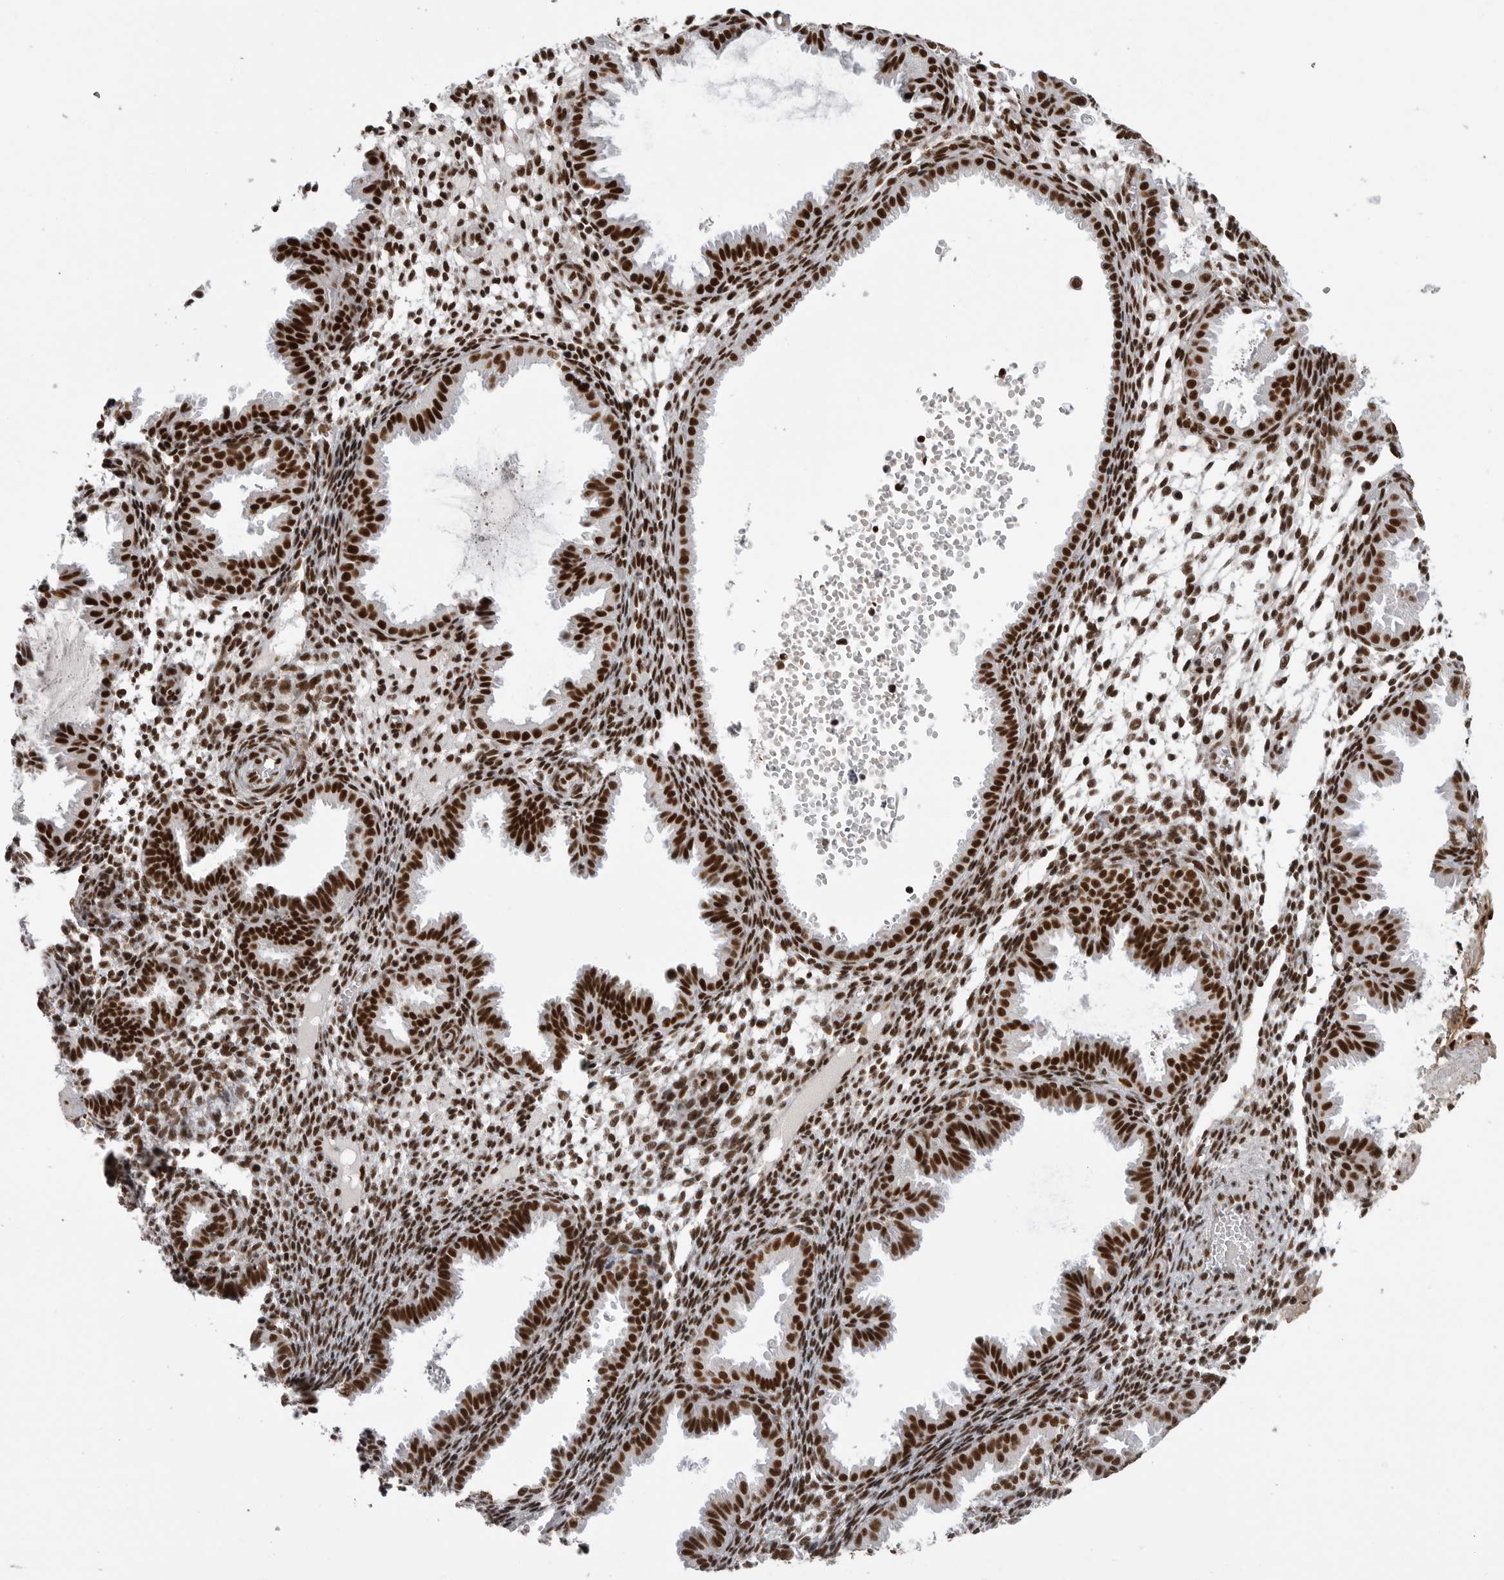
{"staining": {"intensity": "strong", "quantity": ">75%", "location": "nuclear"}, "tissue": "endometrium", "cell_type": "Cells in endometrial stroma", "image_type": "normal", "snomed": [{"axis": "morphology", "description": "Normal tissue, NOS"}, {"axis": "topography", "description": "Endometrium"}], "caption": "The histopathology image demonstrates staining of benign endometrium, revealing strong nuclear protein positivity (brown color) within cells in endometrial stroma.", "gene": "PPP1R8", "patient": {"sex": "female", "age": 33}}